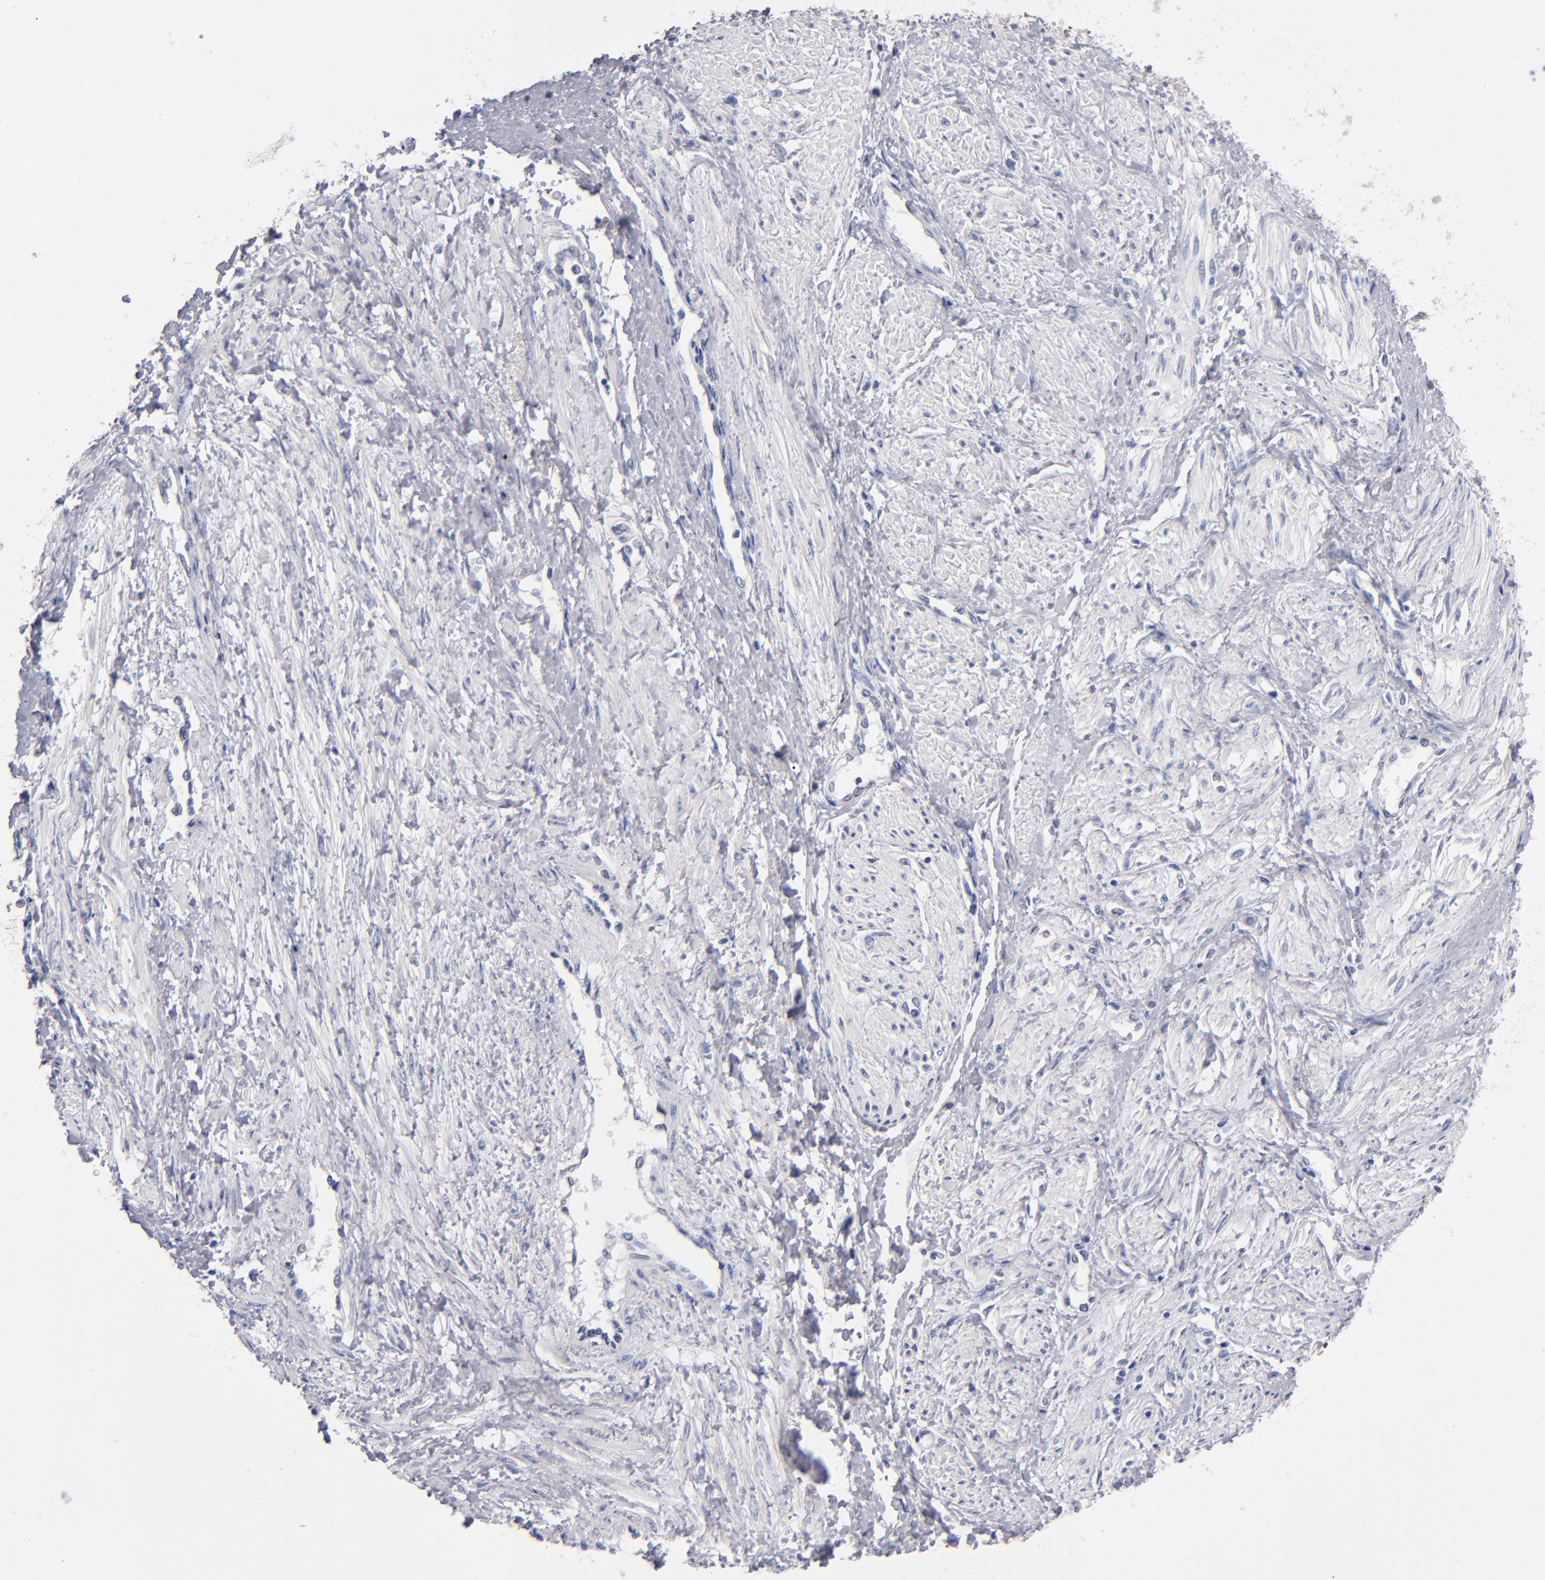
{"staining": {"intensity": "negative", "quantity": "none", "location": "none"}, "tissue": "smooth muscle", "cell_type": "Smooth muscle cells", "image_type": "normal", "snomed": [{"axis": "morphology", "description": "Normal tissue, NOS"}, {"axis": "topography", "description": "Smooth muscle"}, {"axis": "topography", "description": "Uterus"}], "caption": "Immunohistochemical staining of unremarkable smooth muscle exhibits no significant staining in smooth muscle cells.", "gene": "MN1", "patient": {"sex": "female", "age": 39}}